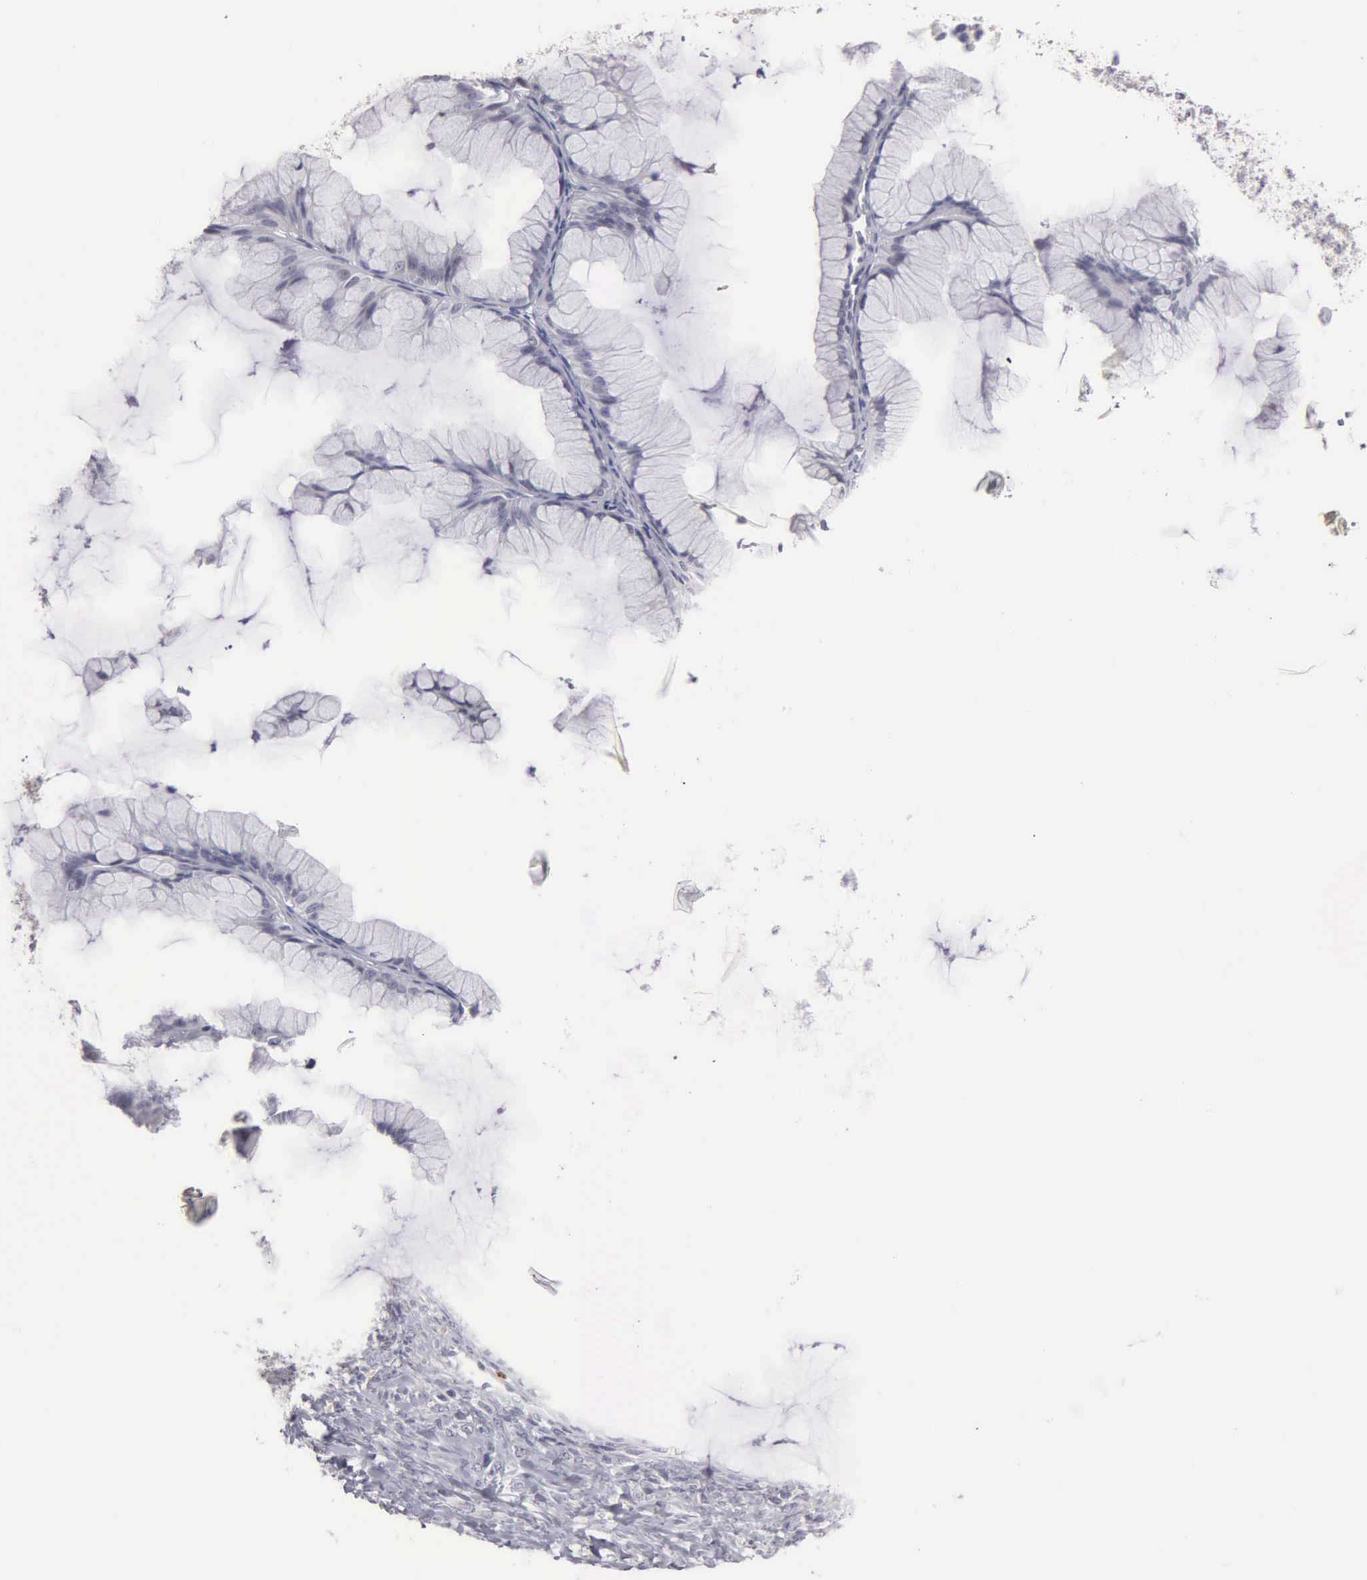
{"staining": {"intensity": "negative", "quantity": "none", "location": "none"}, "tissue": "ovarian cancer", "cell_type": "Tumor cells", "image_type": "cancer", "snomed": [{"axis": "morphology", "description": "Cystadenocarcinoma, mucinous, NOS"}, {"axis": "topography", "description": "Ovary"}], "caption": "DAB immunohistochemical staining of mucinous cystadenocarcinoma (ovarian) reveals no significant positivity in tumor cells.", "gene": "BRD1", "patient": {"sex": "female", "age": 41}}